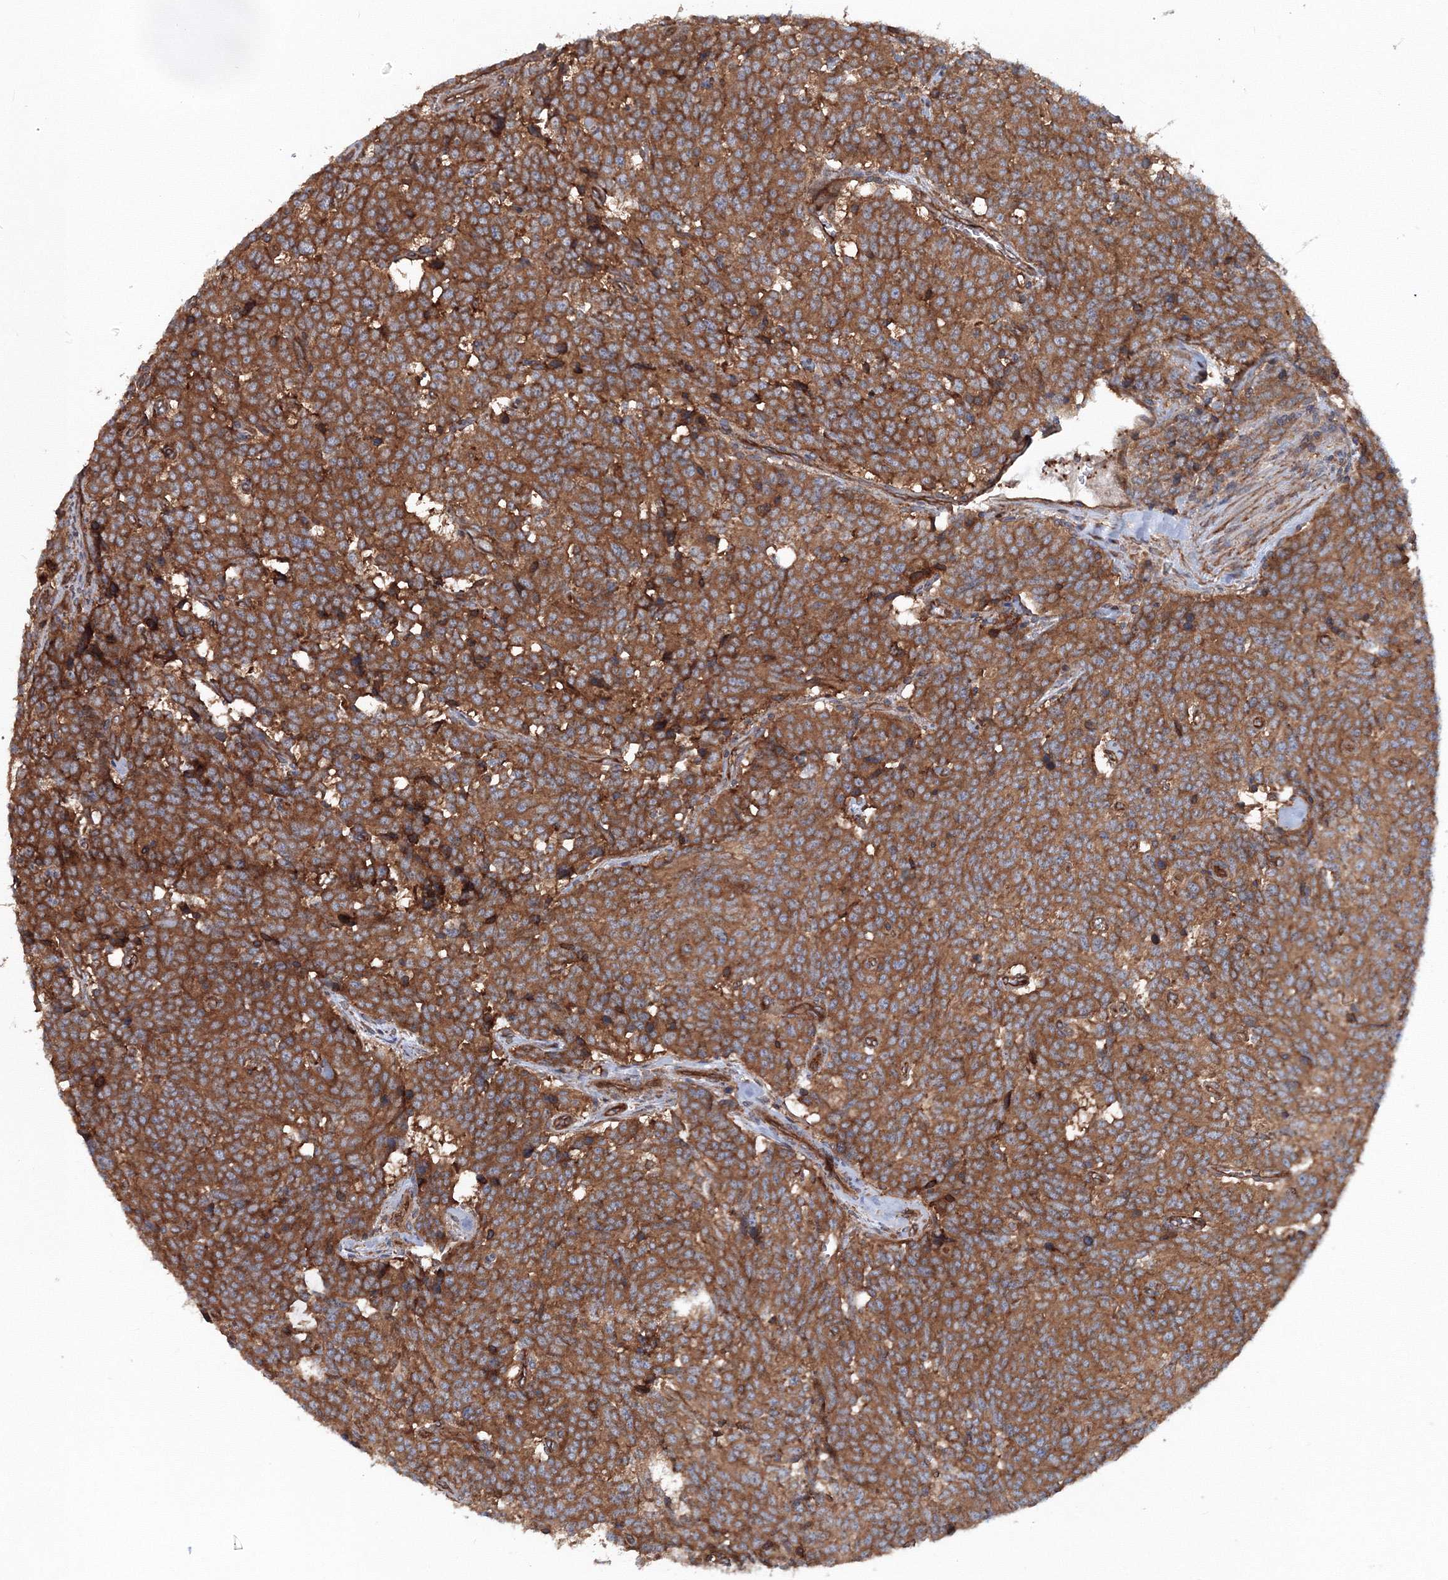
{"staining": {"intensity": "moderate", "quantity": ">75%", "location": "cytoplasmic/membranous"}, "tissue": "carcinoid", "cell_type": "Tumor cells", "image_type": "cancer", "snomed": [{"axis": "morphology", "description": "Carcinoid, malignant, NOS"}, {"axis": "topography", "description": "Lung"}], "caption": "A photomicrograph showing moderate cytoplasmic/membranous staining in approximately >75% of tumor cells in carcinoid, as visualized by brown immunohistochemical staining.", "gene": "EXOC1", "patient": {"sex": "female", "age": 46}}